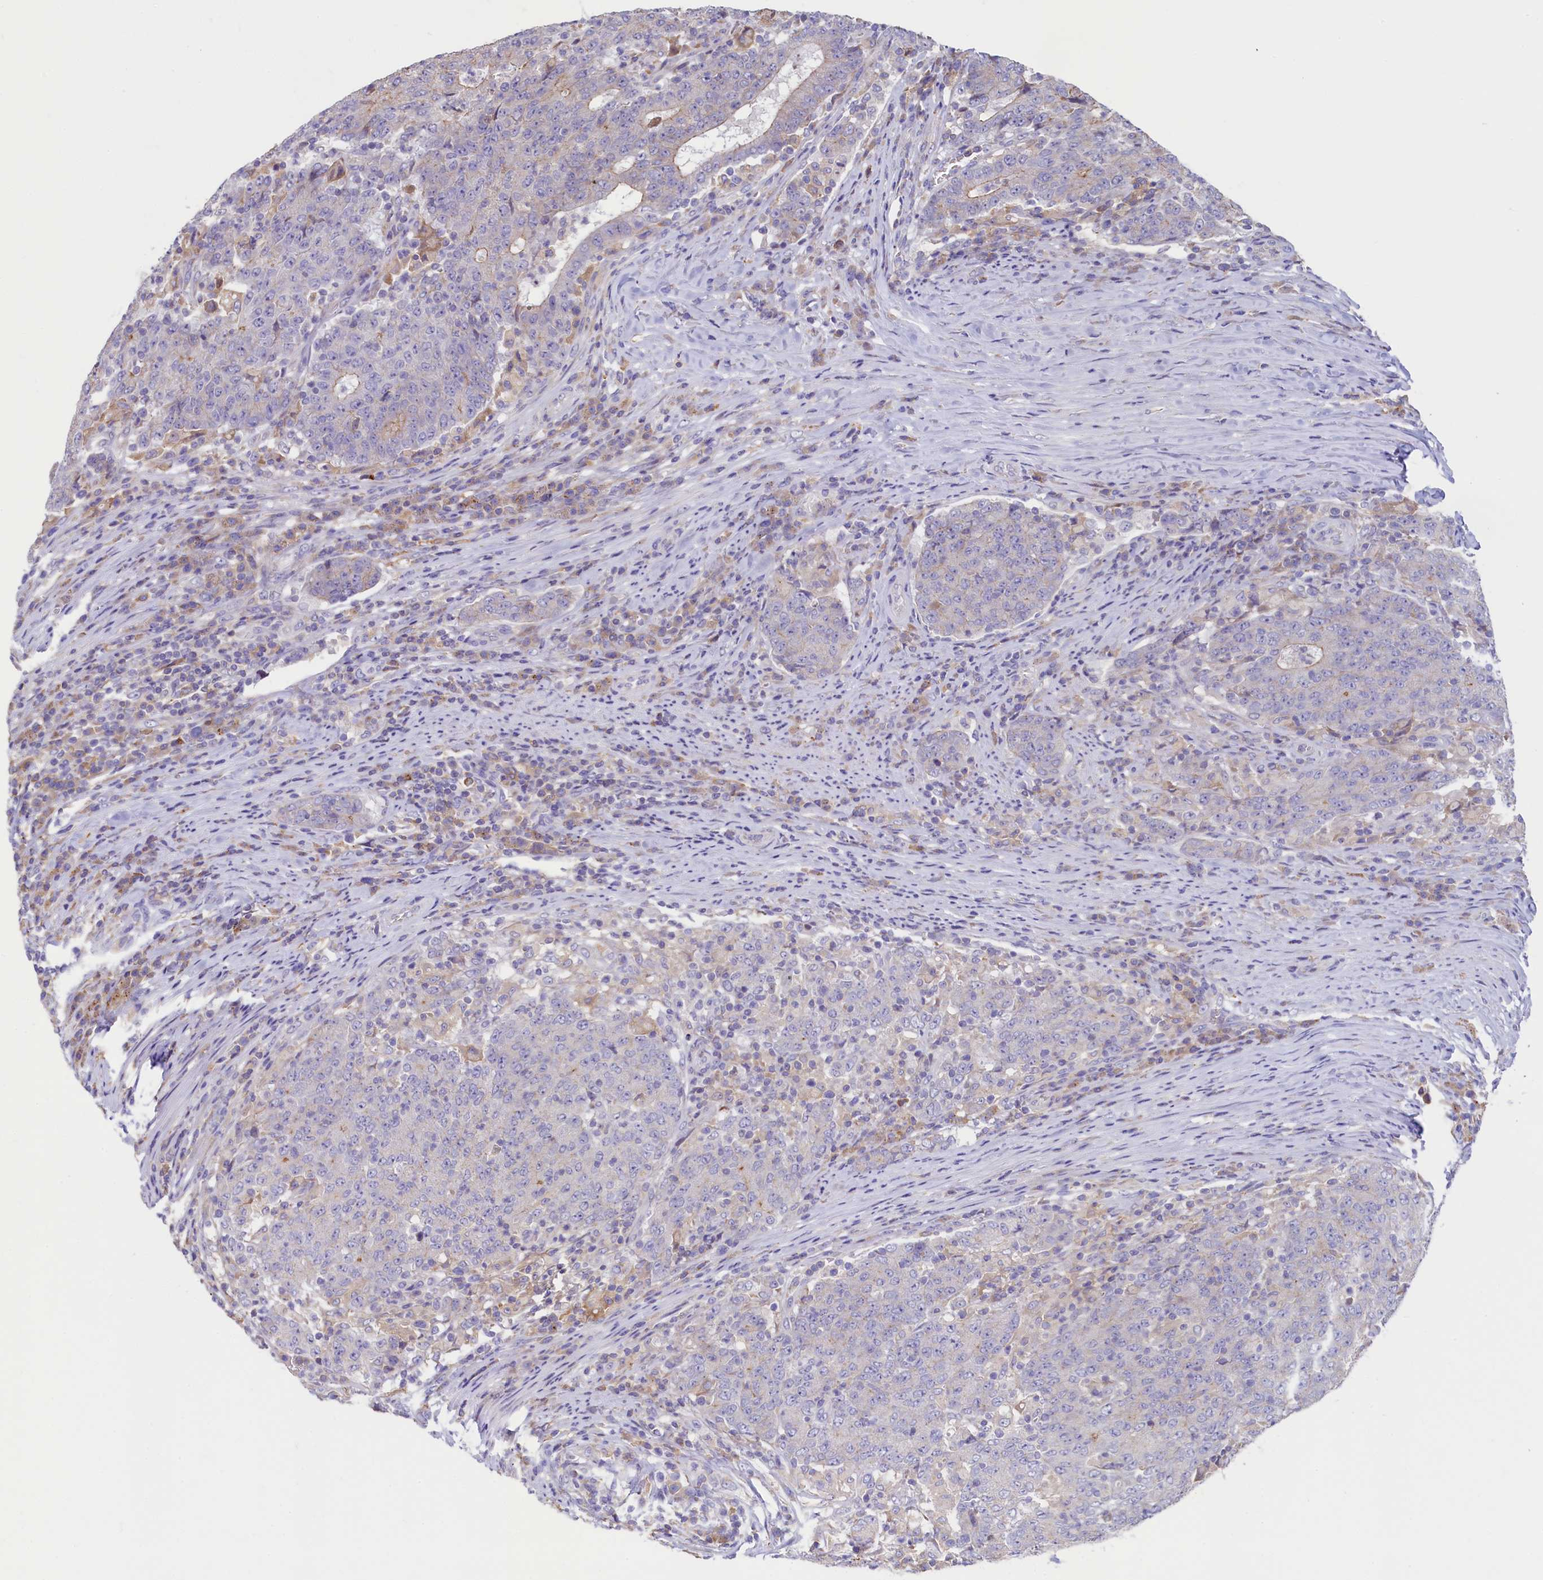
{"staining": {"intensity": "negative", "quantity": "none", "location": "none"}, "tissue": "colorectal cancer", "cell_type": "Tumor cells", "image_type": "cancer", "snomed": [{"axis": "morphology", "description": "Adenocarcinoma, NOS"}, {"axis": "topography", "description": "Colon"}], "caption": "IHC micrograph of human colorectal cancer stained for a protein (brown), which displays no expression in tumor cells.", "gene": "HPS6", "patient": {"sex": "female", "age": 75}}